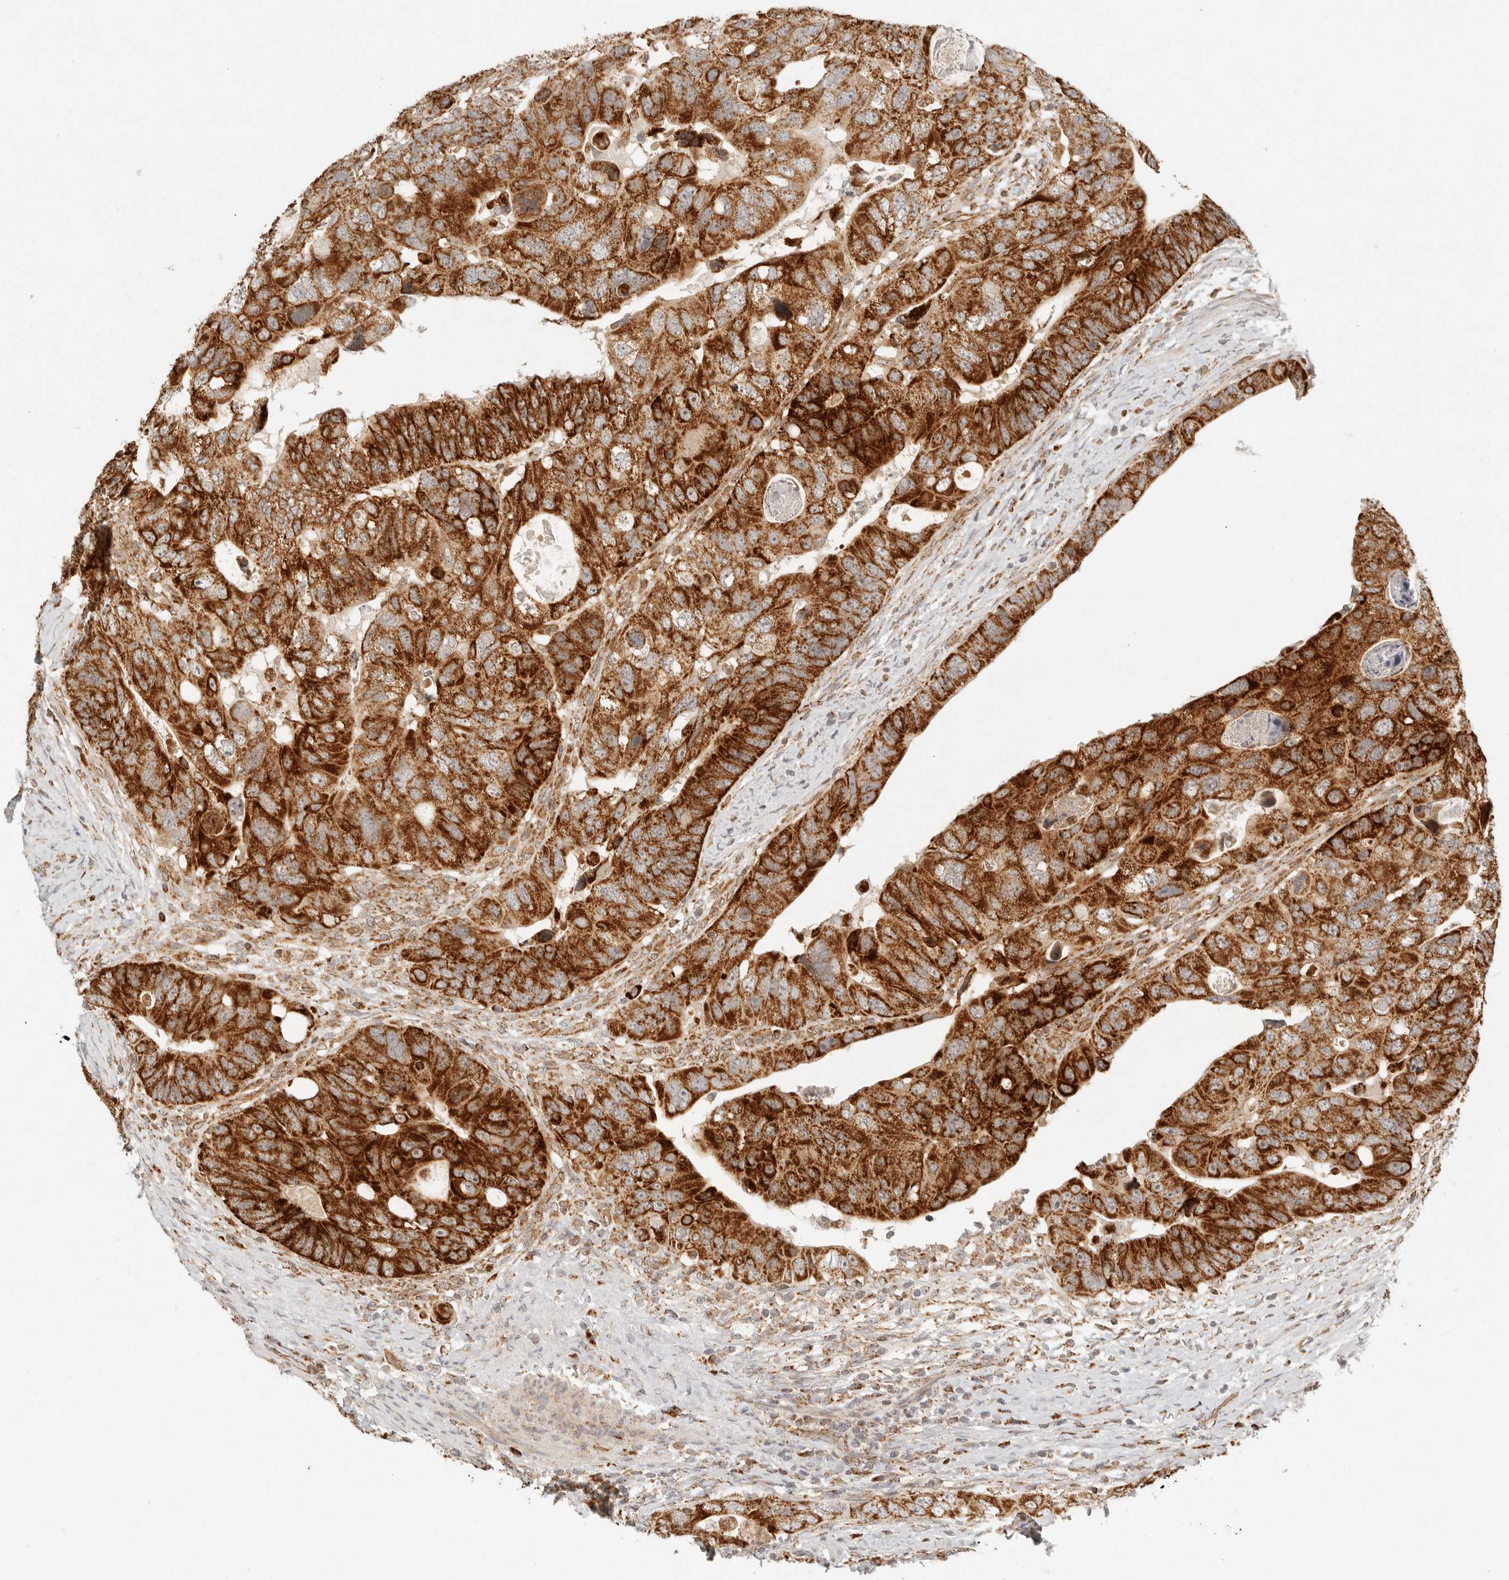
{"staining": {"intensity": "strong", "quantity": ">75%", "location": "cytoplasmic/membranous"}, "tissue": "colorectal cancer", "cell_type": "Tumor cells", "image_type": "cancer", "snomed": [{"axis": "morphology", "description": "Adenocarcinoma, NOS"}, {"axis": "topography", "description": "Rectum"}], "caption": "A brown stain shows strong cytoplasmic/membranous staining of a protein in adenocarcinoma (colorectal) tumor cells.", "gene": "MRPL55", "patient": {"sex": "male", "age": 59}}